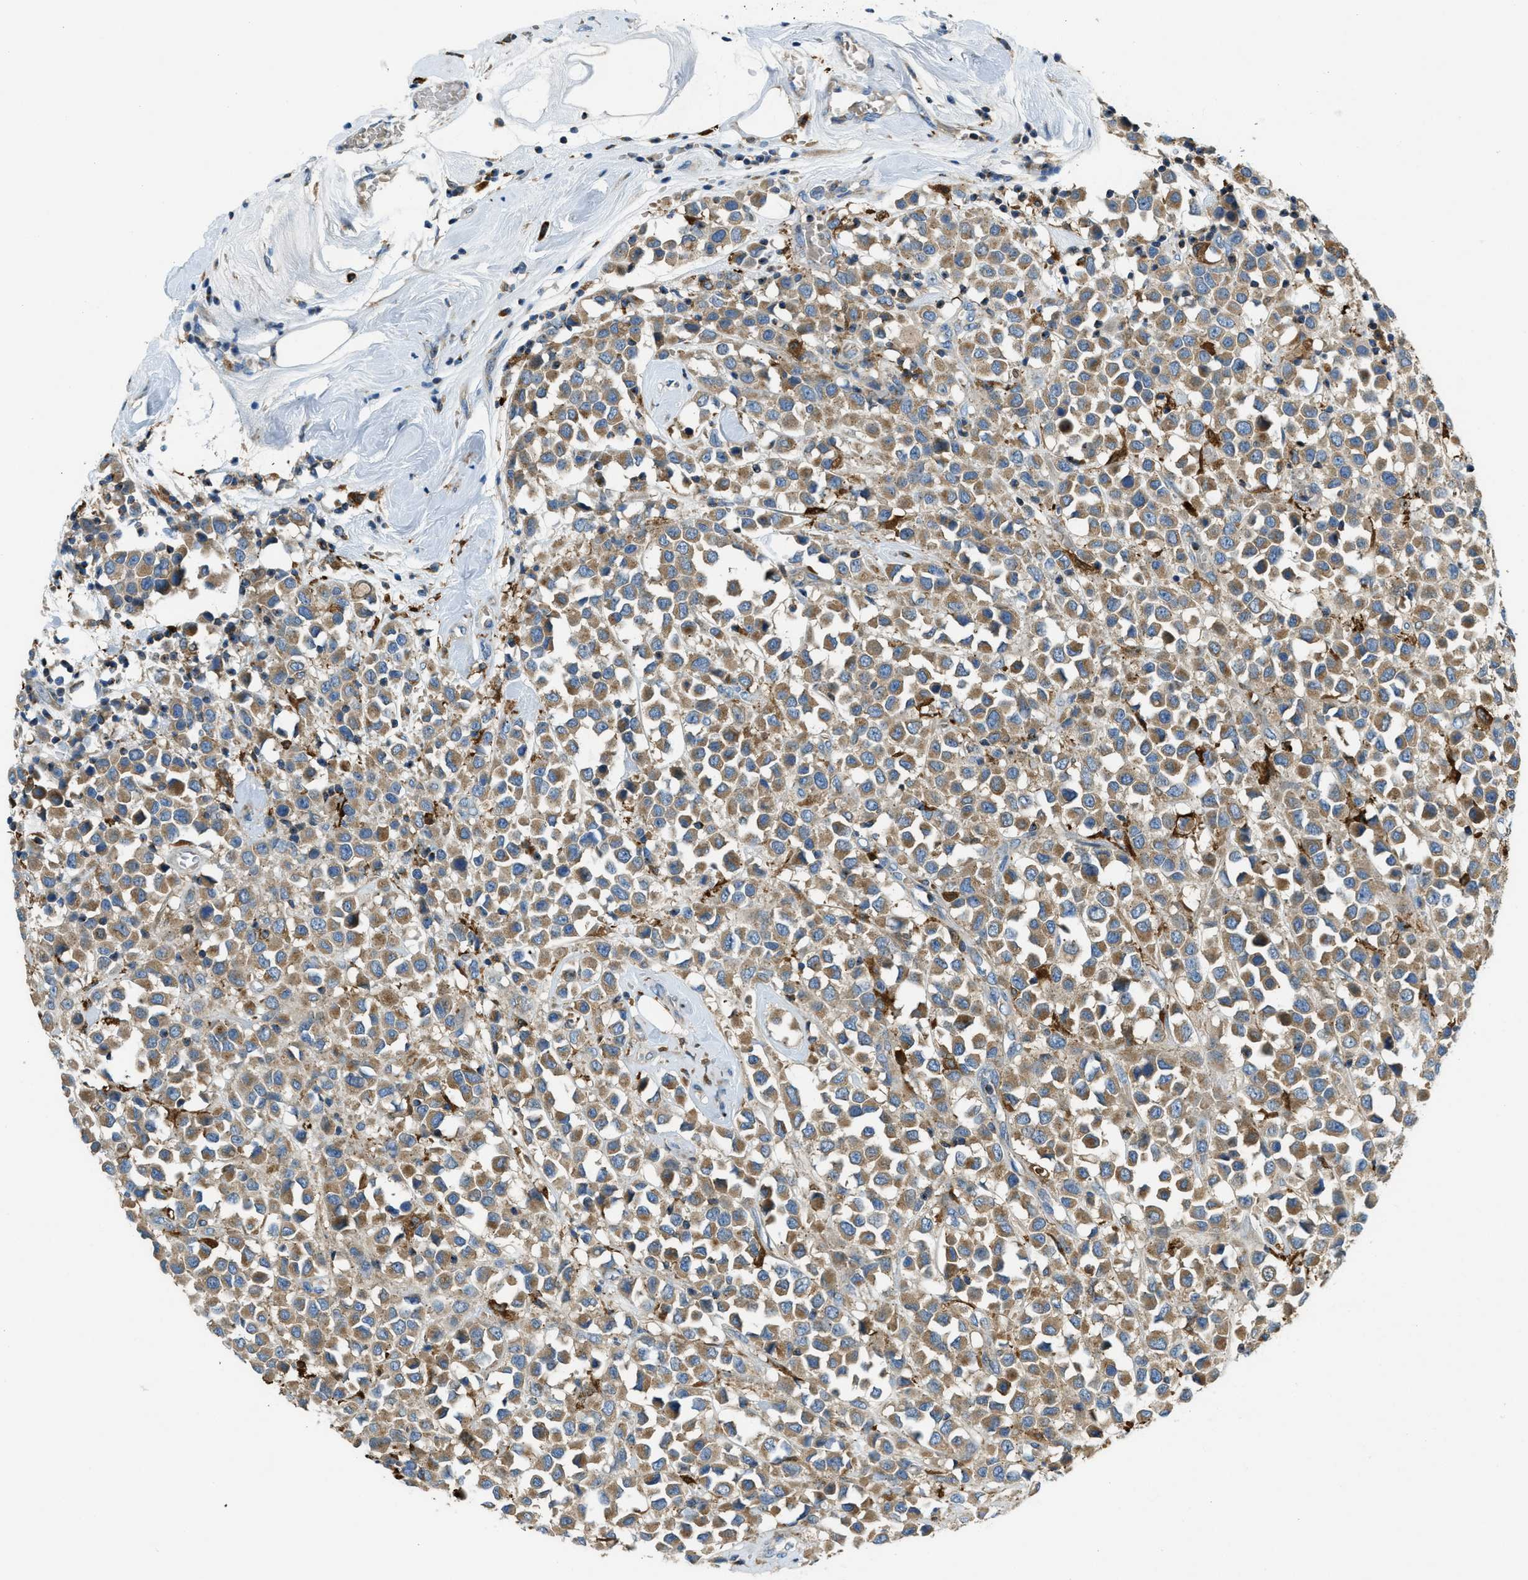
{"staining": {"intensity": "moderate", "quantity": ">75%", "location": "cytoplasmic/membranous"}, "tissue": "breast cancer", "cell_type": "Tumor cells", "image_type": "cancer", "snomed": [{"axis": "morphology", "description": "Duct carcinoma"}, {"axis": "topography", "description": "Breast"}], "caption": "This is an image of IHC staining of infiltrating ductal carcinoma (breast), which shows moderate positivity in the cytoplasmic/membranous of tumor cells.", "gene": "RFFL", "patient": {"sex": "female", "age": 61}}